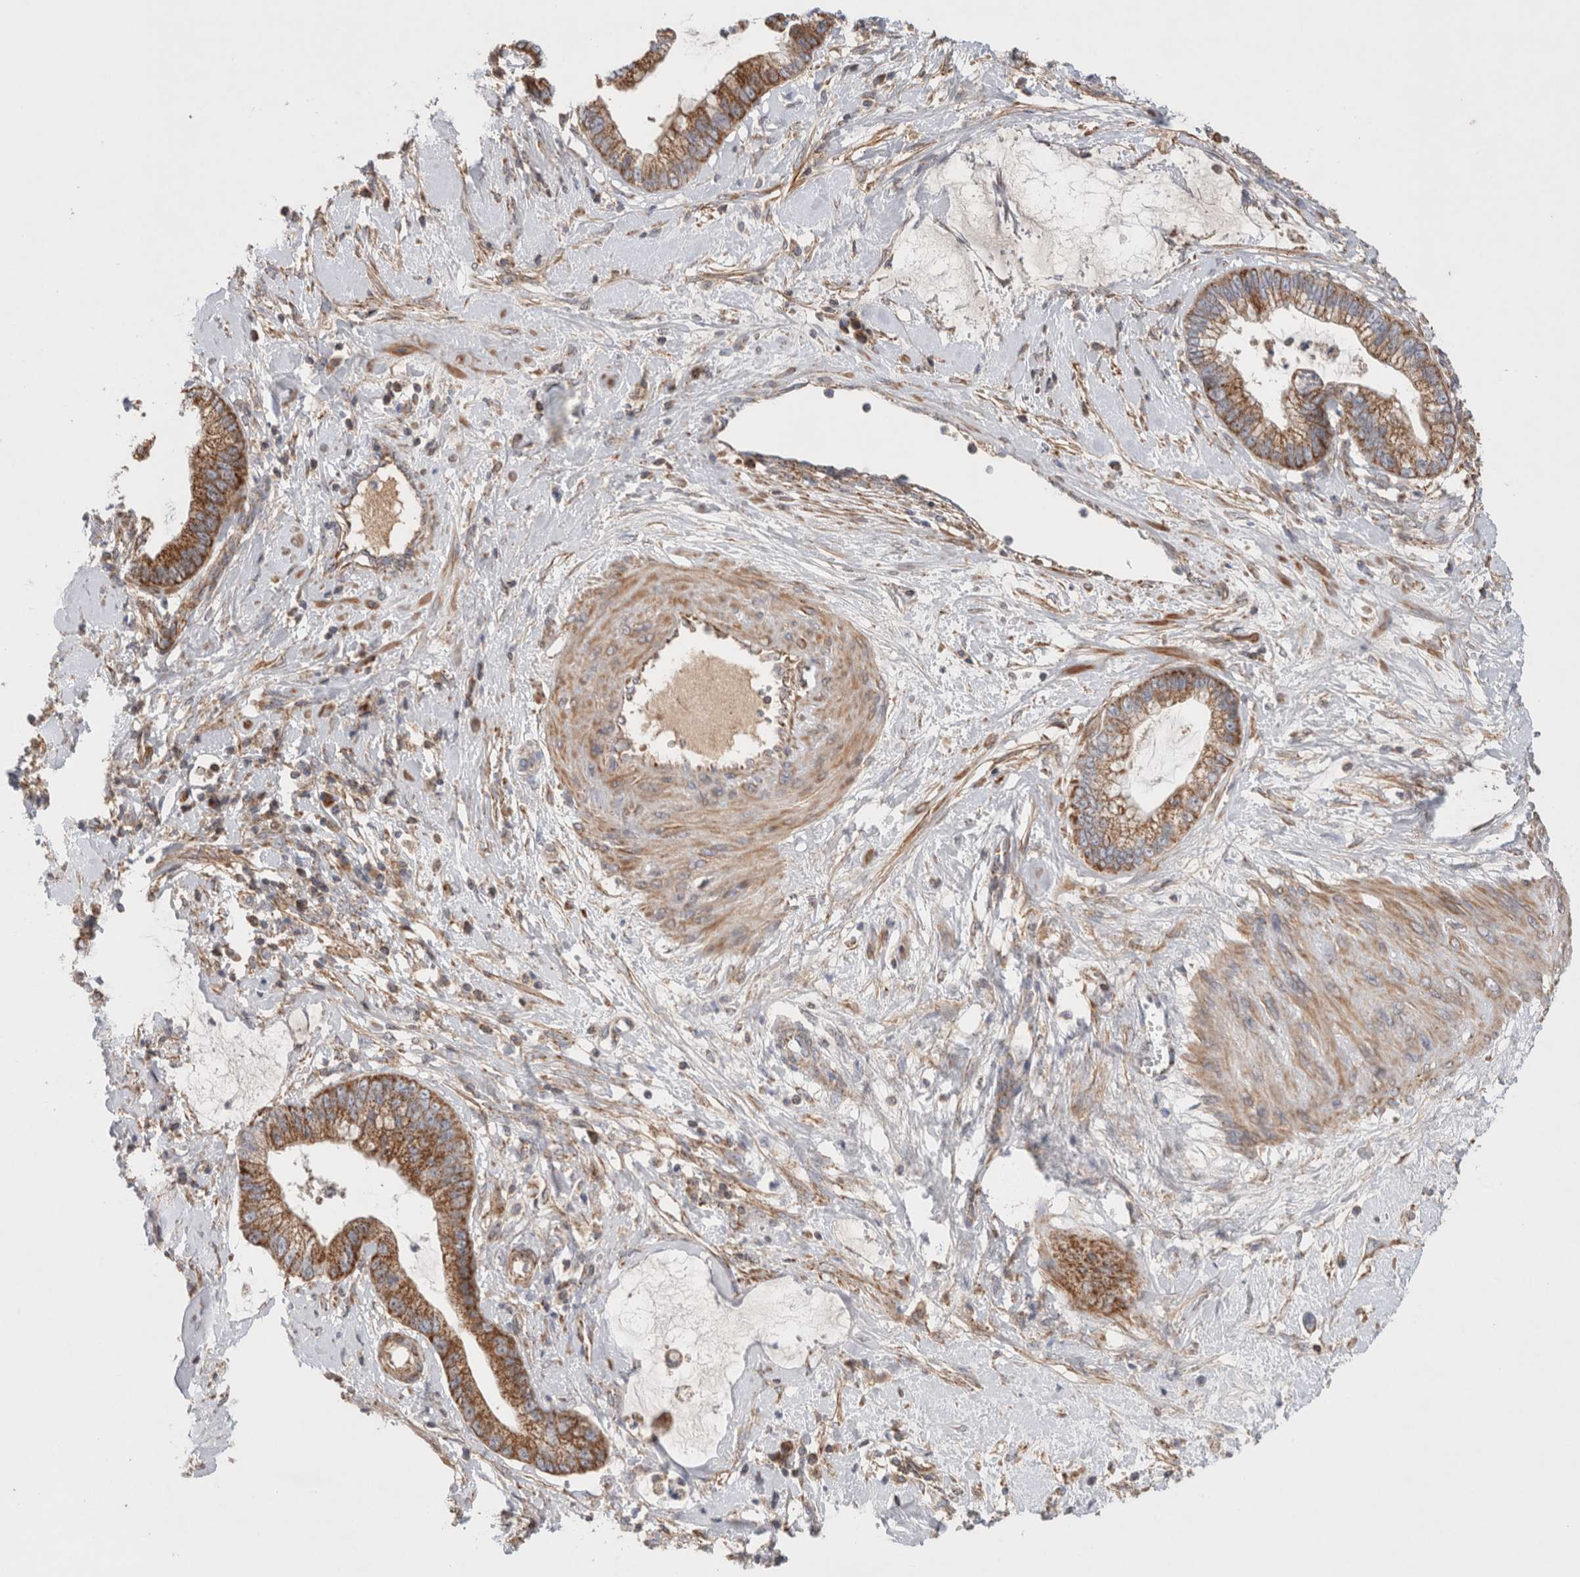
{"staining": {"intensity": "moderate", "quantity": ">75%", "location": "cytoplasmic/membranous"}, "tissue": "cervical cancer", "cell_type": "Tumor cells", "image_type": "cancer", "snomed": [{"axis": "morphology", "description": "Adenocarcinoma, NOS"}, {"axis": "topography", "description": "Cervix"}], "caption": "Human cervical cancer stained for a protein (brown) reveals moderate cytoplasmic/membranous positive expression in approximately >75% of tumor cells.", "gene": "MRPS28", "patient": {"sex": "female", "age": 44}}